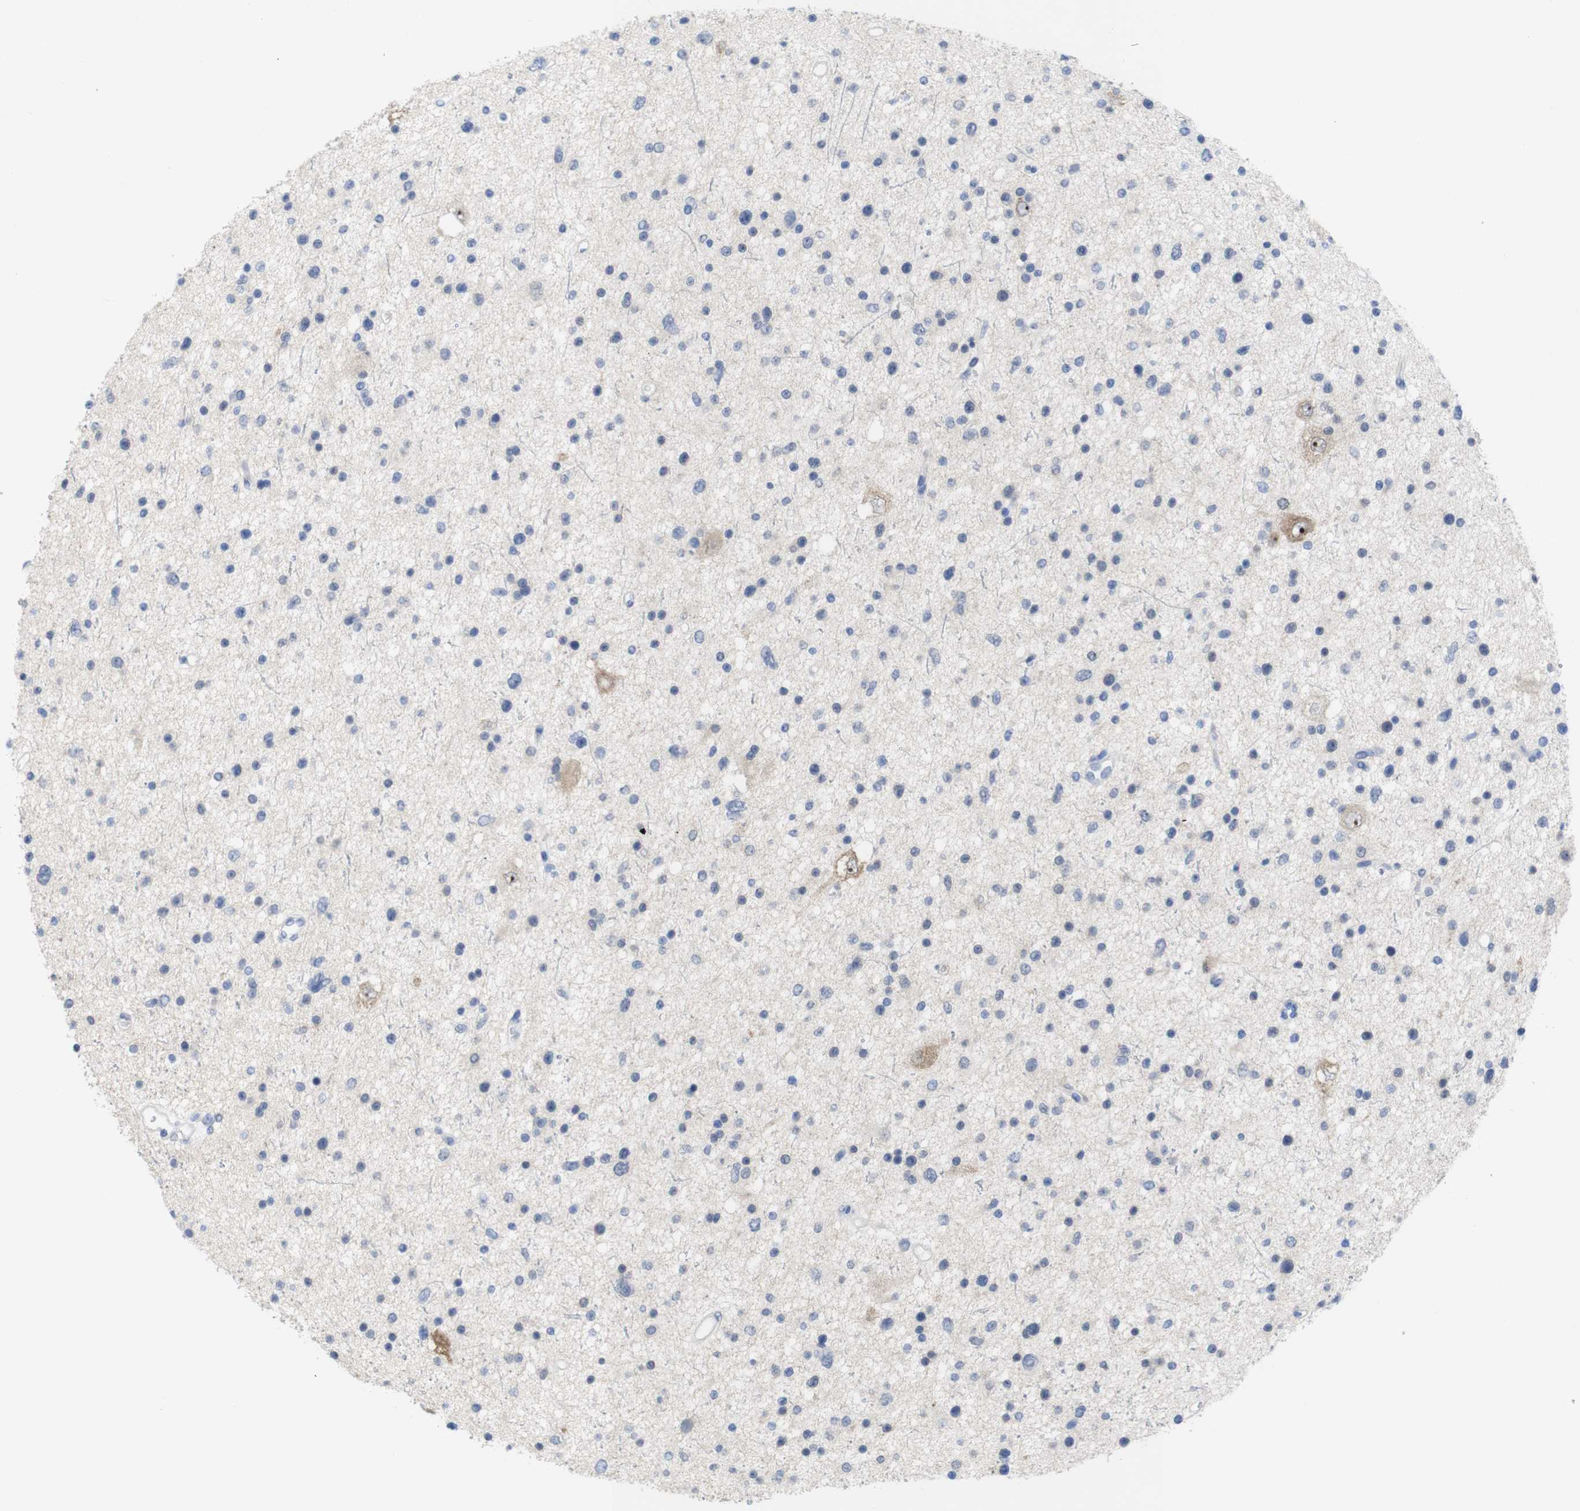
{"staining": {"intensity": "negative", "quantity": "none", "location": "none"}, "tissue": "glioma", "cell_type": "Tumor cells", "image_type": "cancer", "snomed": [{"axis": "morphology", "description": "Glioma, malignant, Low grade"}, {"axis": "topography", "description": "Brain"}], "caption": "DAB (3,3'-diaminobenzidine) immunohistochemical staining of glioma exhibits no significant expression in tumor cells.", "gene": "PNMA1", "patient": {"sex": "female", "age": 37}}